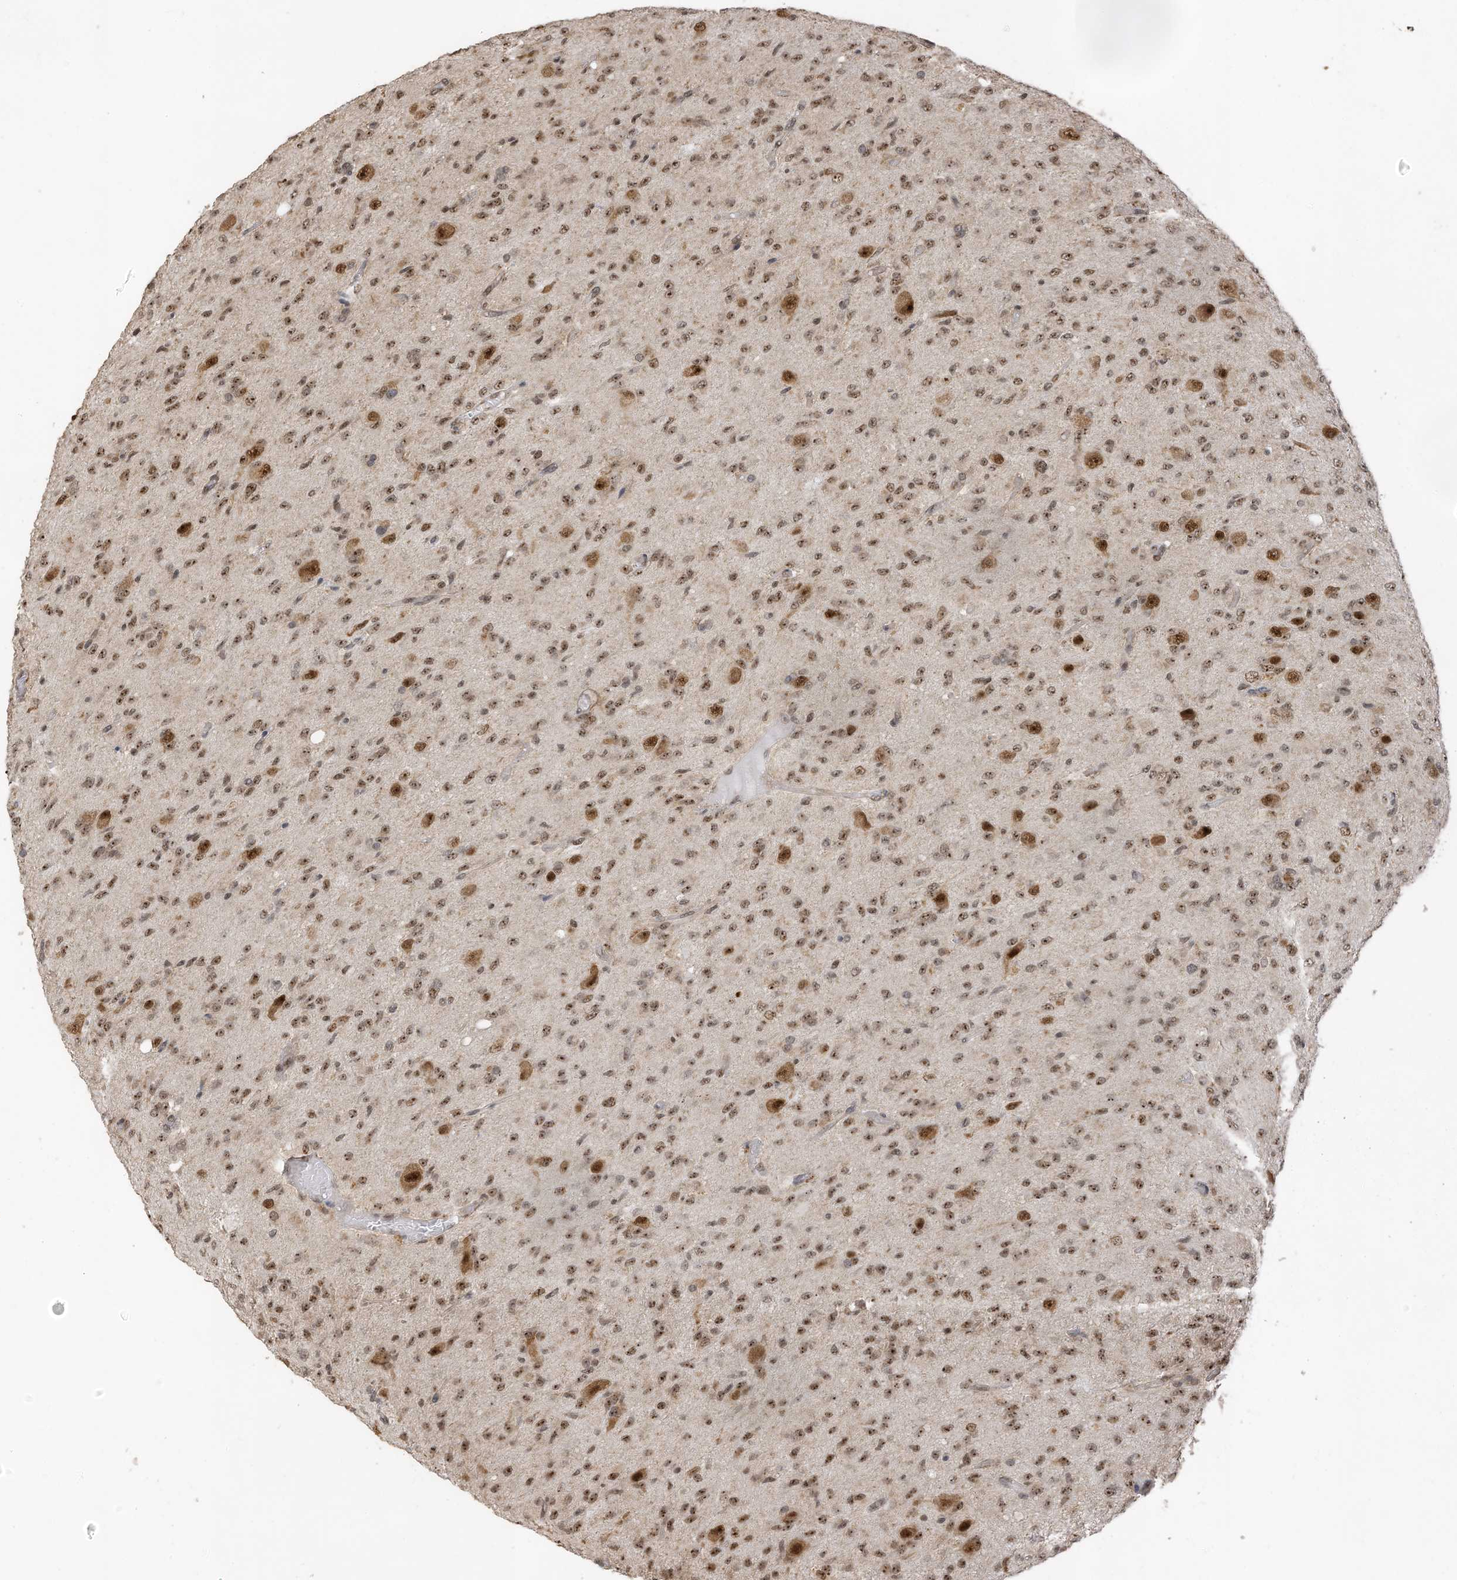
{"staining": {"intensity": "moderate", "quantity": ">75%", "location": "nuclear"}, "tissue": "glioma", "cell_type": "Tumor cells", "image_type": "cancer", "snomed": [{"axis": "morphology", "description": "Glioma, malignant, High grade"}, {"axis": "topography", "description": "Brain"}], "caption": "High-power microscopy captured an immunohistochemistry image of glioma, revealing moderate nuclear staining in about >75% of tumor cells. The protein of interest is shown in brown color, while the nuclei are stained blue.", "gene": "ERLEC1", "patient": {"sex": "female", "age": 59}}